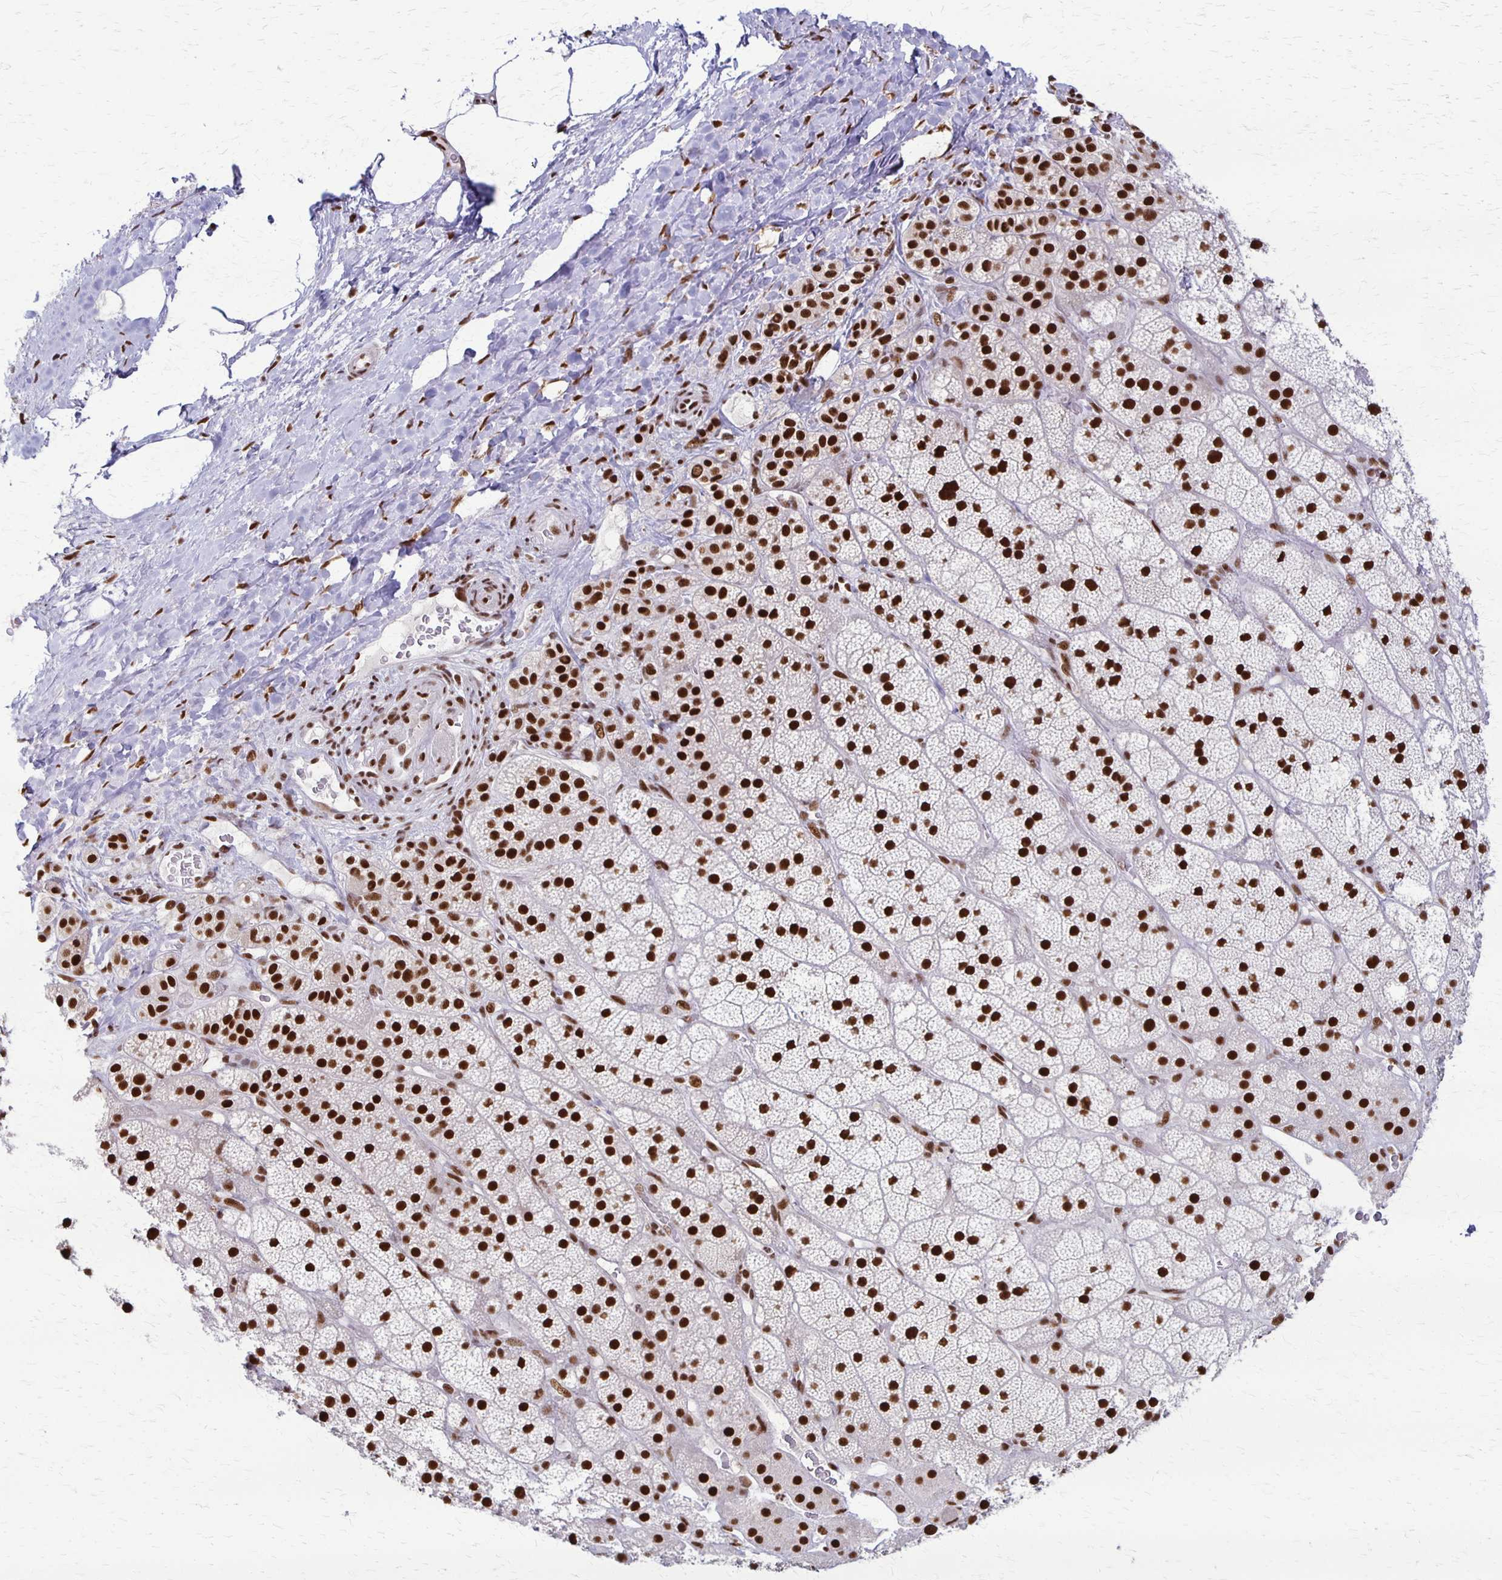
{"staining": {"intensity": "strong", "quantity": ">75%", "location": "nuclear"}, "tissue": "adrenal gland", "cell_type": "Glandular cells", "image_type": "normal", "snomed": [{"axis": "morphology", "description": "Normal tissue, NOS"}, {"axis": "topography", "description": "Adrenal gland"}], "caption": "Glandular cells reveal high levels of strong nuclear expression in approximately >75% of cells in normal adrenal gland. Immunohistochemistry stains the protein of interest in brown and the nuclei are stained blue.", "gene": "XRCC6", "patient": {"sex": "male", "age": 57}}